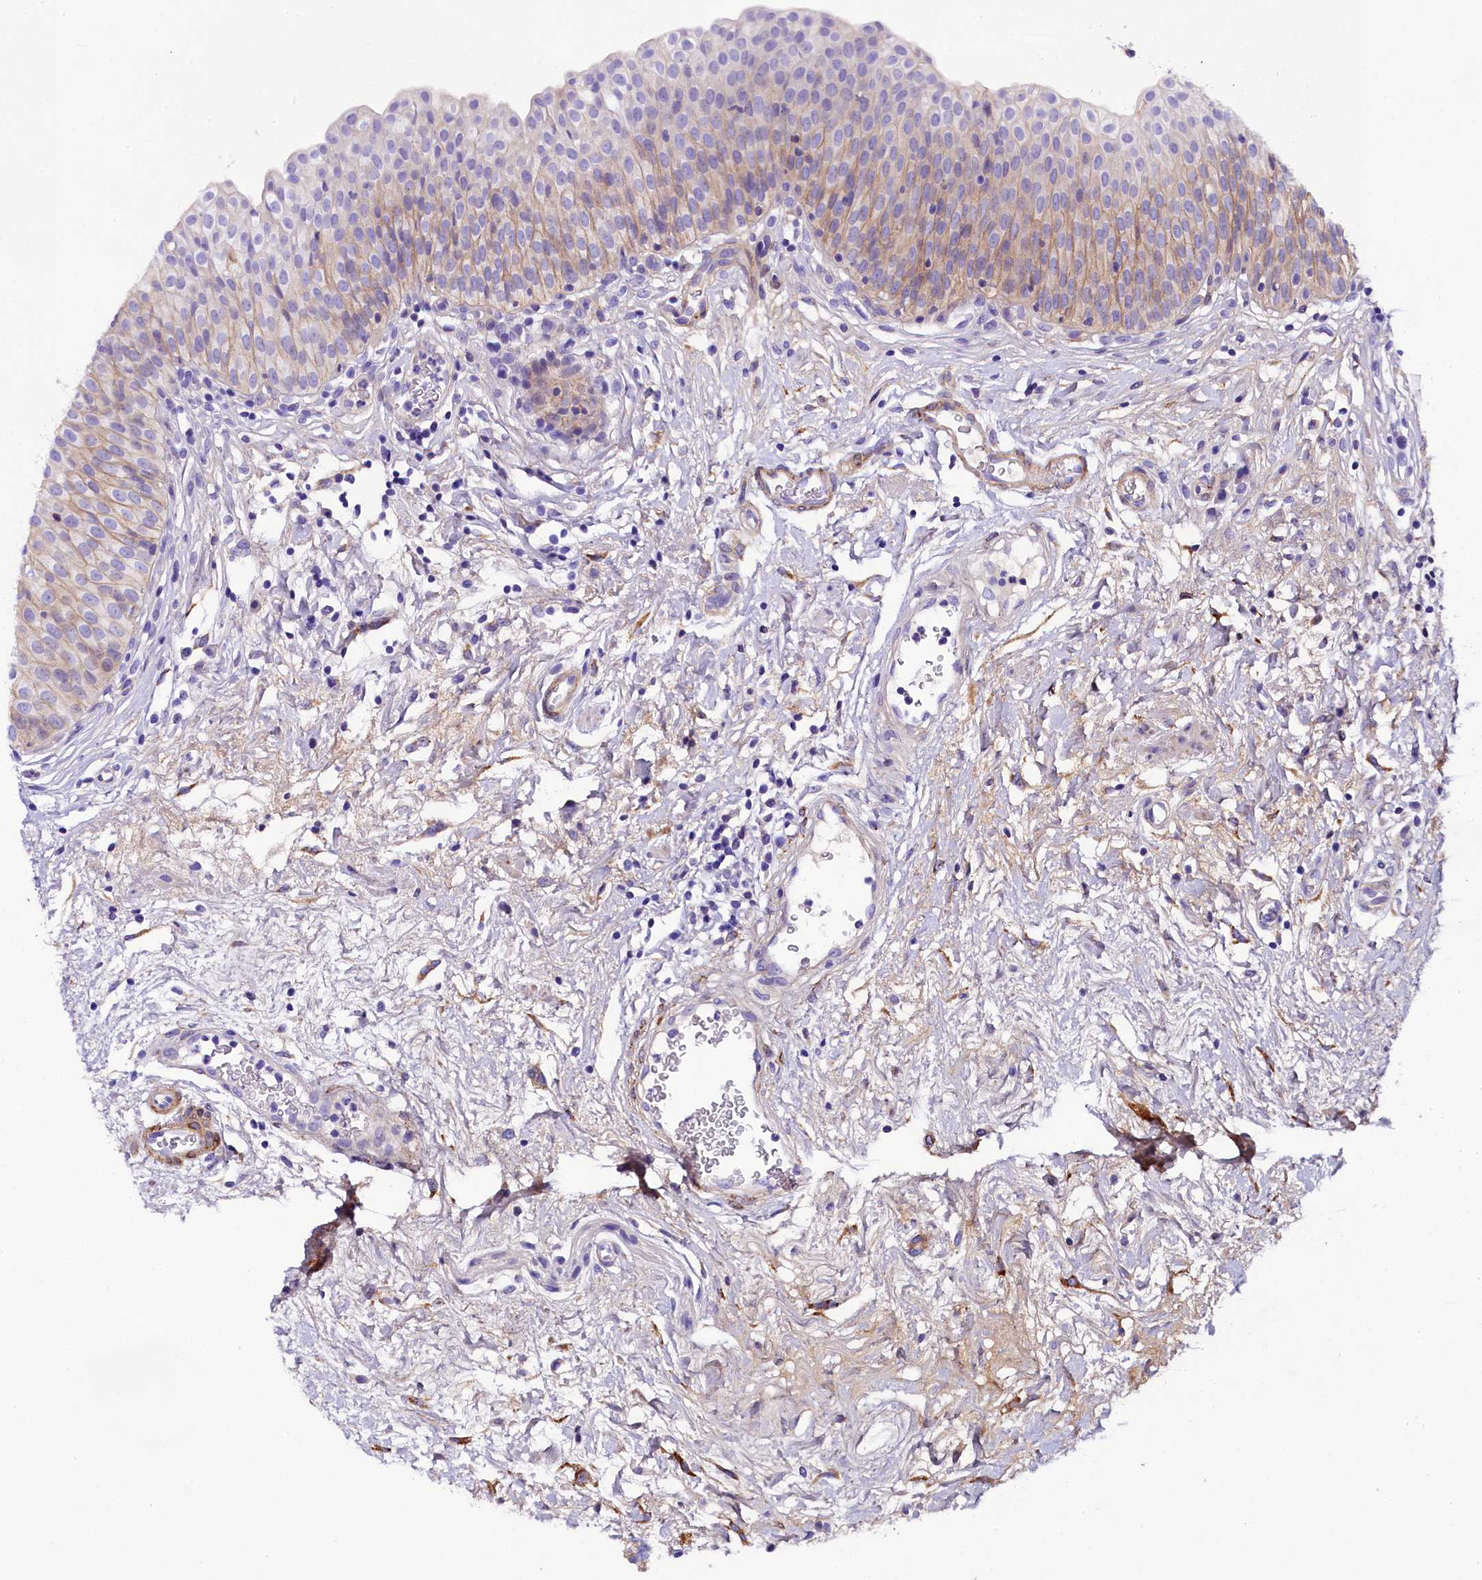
{"staining": {"intensity": "moderate", "quantity": "25%-75%", "location": "cytoplasmic/membranous"}, "tissue": "urinary bladder", "cell_type": "Urothelial cells", "image_type": "normal", "snomed": [{"axis": "morphology", "description": "Normal tissue, NOS"}, {"axis": "topography", "description": "Urinary bladder"}], "caption": "DAB immunohistochemical staining of unremarkable human urinary bladder shows moderate cytoplasmic/membranous protein expression in approximately 25%-75% of urothelial cells.", "gene": "SOD3", "patient": {"sex": "male", "age": 55}}